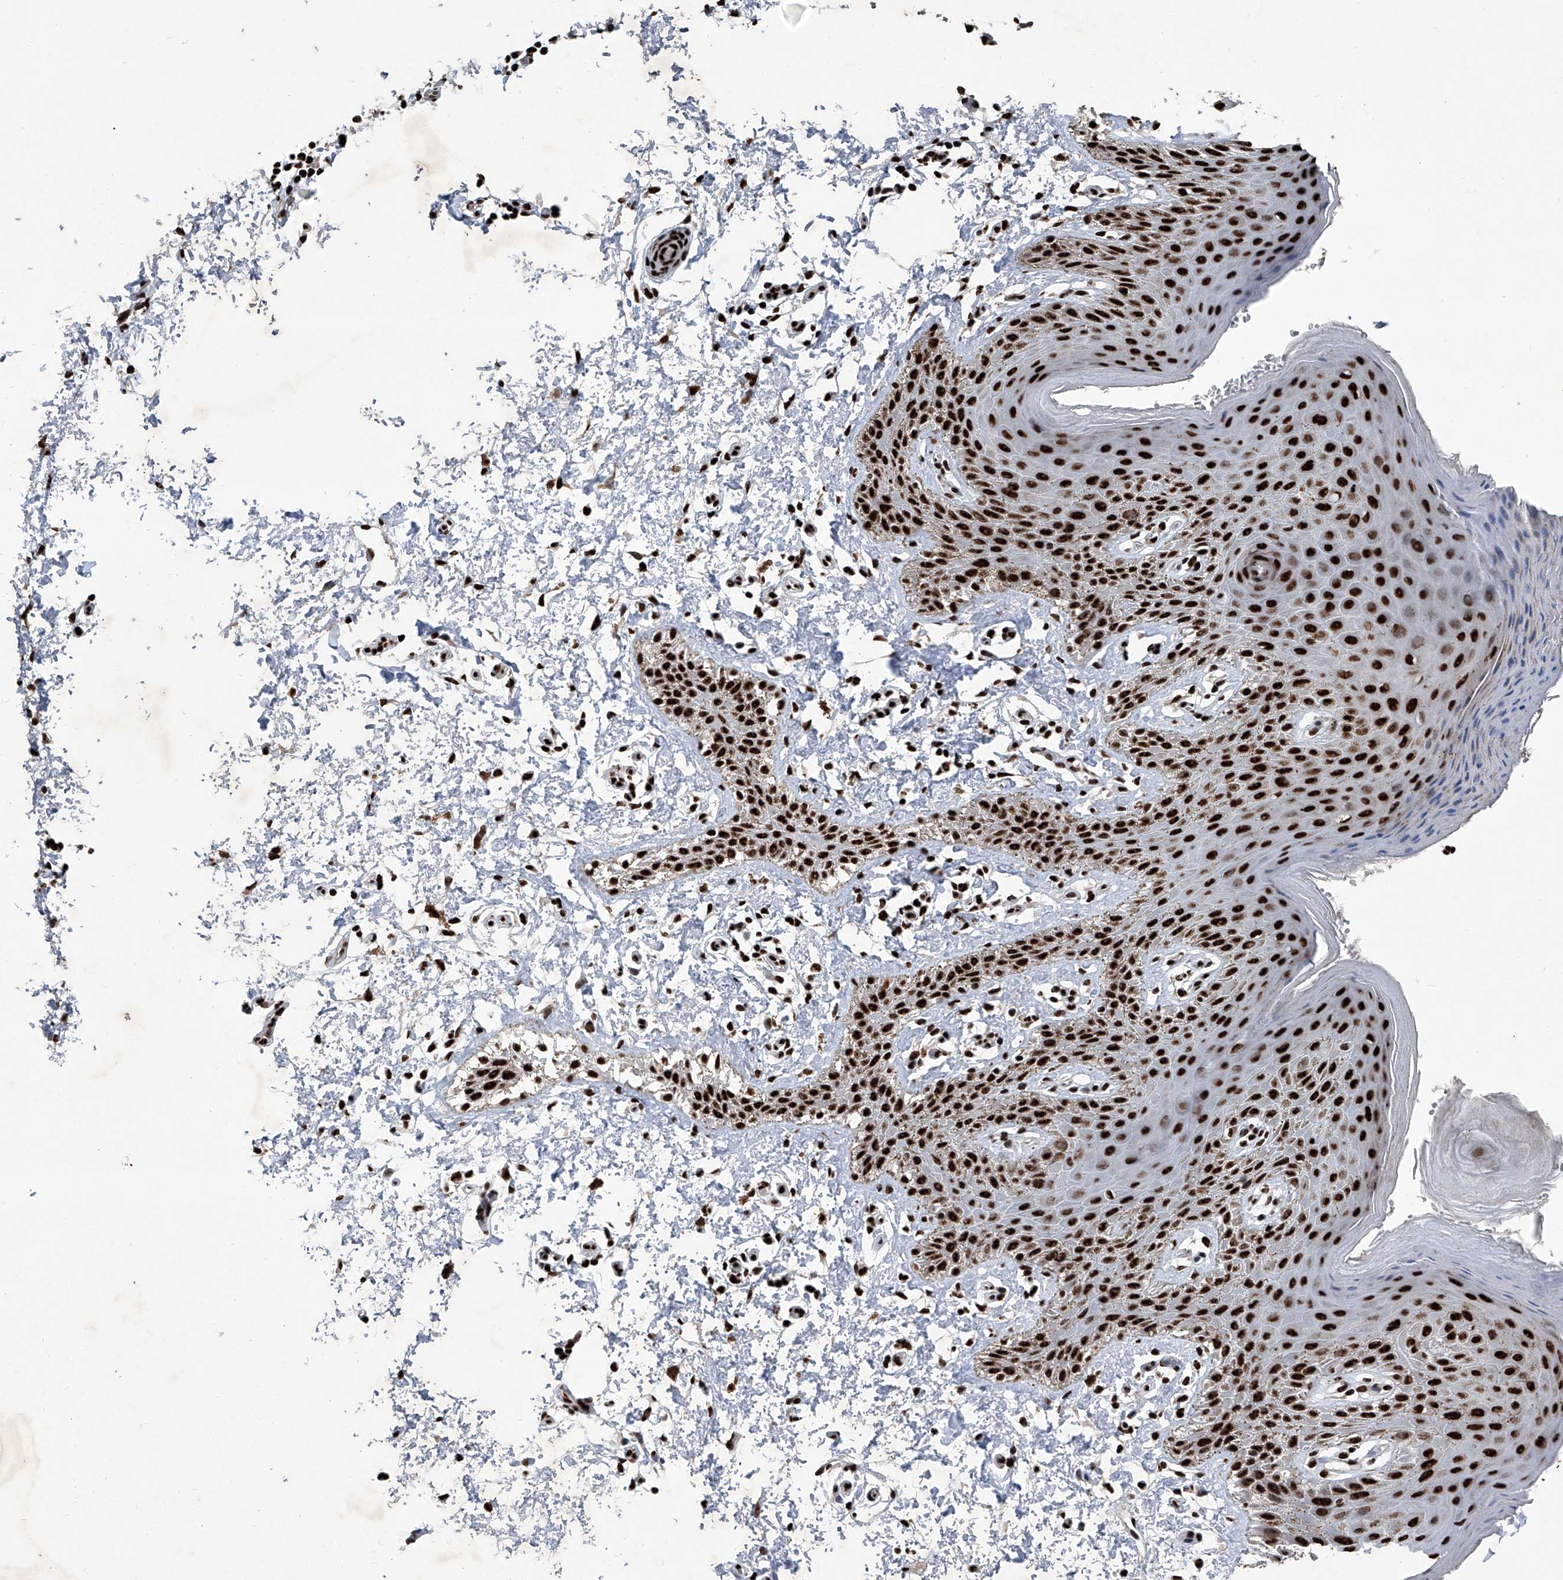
{"staining": {"intensity": "strong", "quantity": ">75%", "location": "nuclear"}, "tissue": "skin", "cell_type": "Epidermal cells", "image_type": "normal", "snomed": [{"axis": "morphology", "description": "Normal tissue, NOS"}, {"axis": "topography", "description": "Anal"}], "caption": "Strong nuclear protein expression is appreciated in approximately >75% of epidermal cells in skin.", "gene": "DDX39B", "patient": {"sex": "male", "age": 44}}